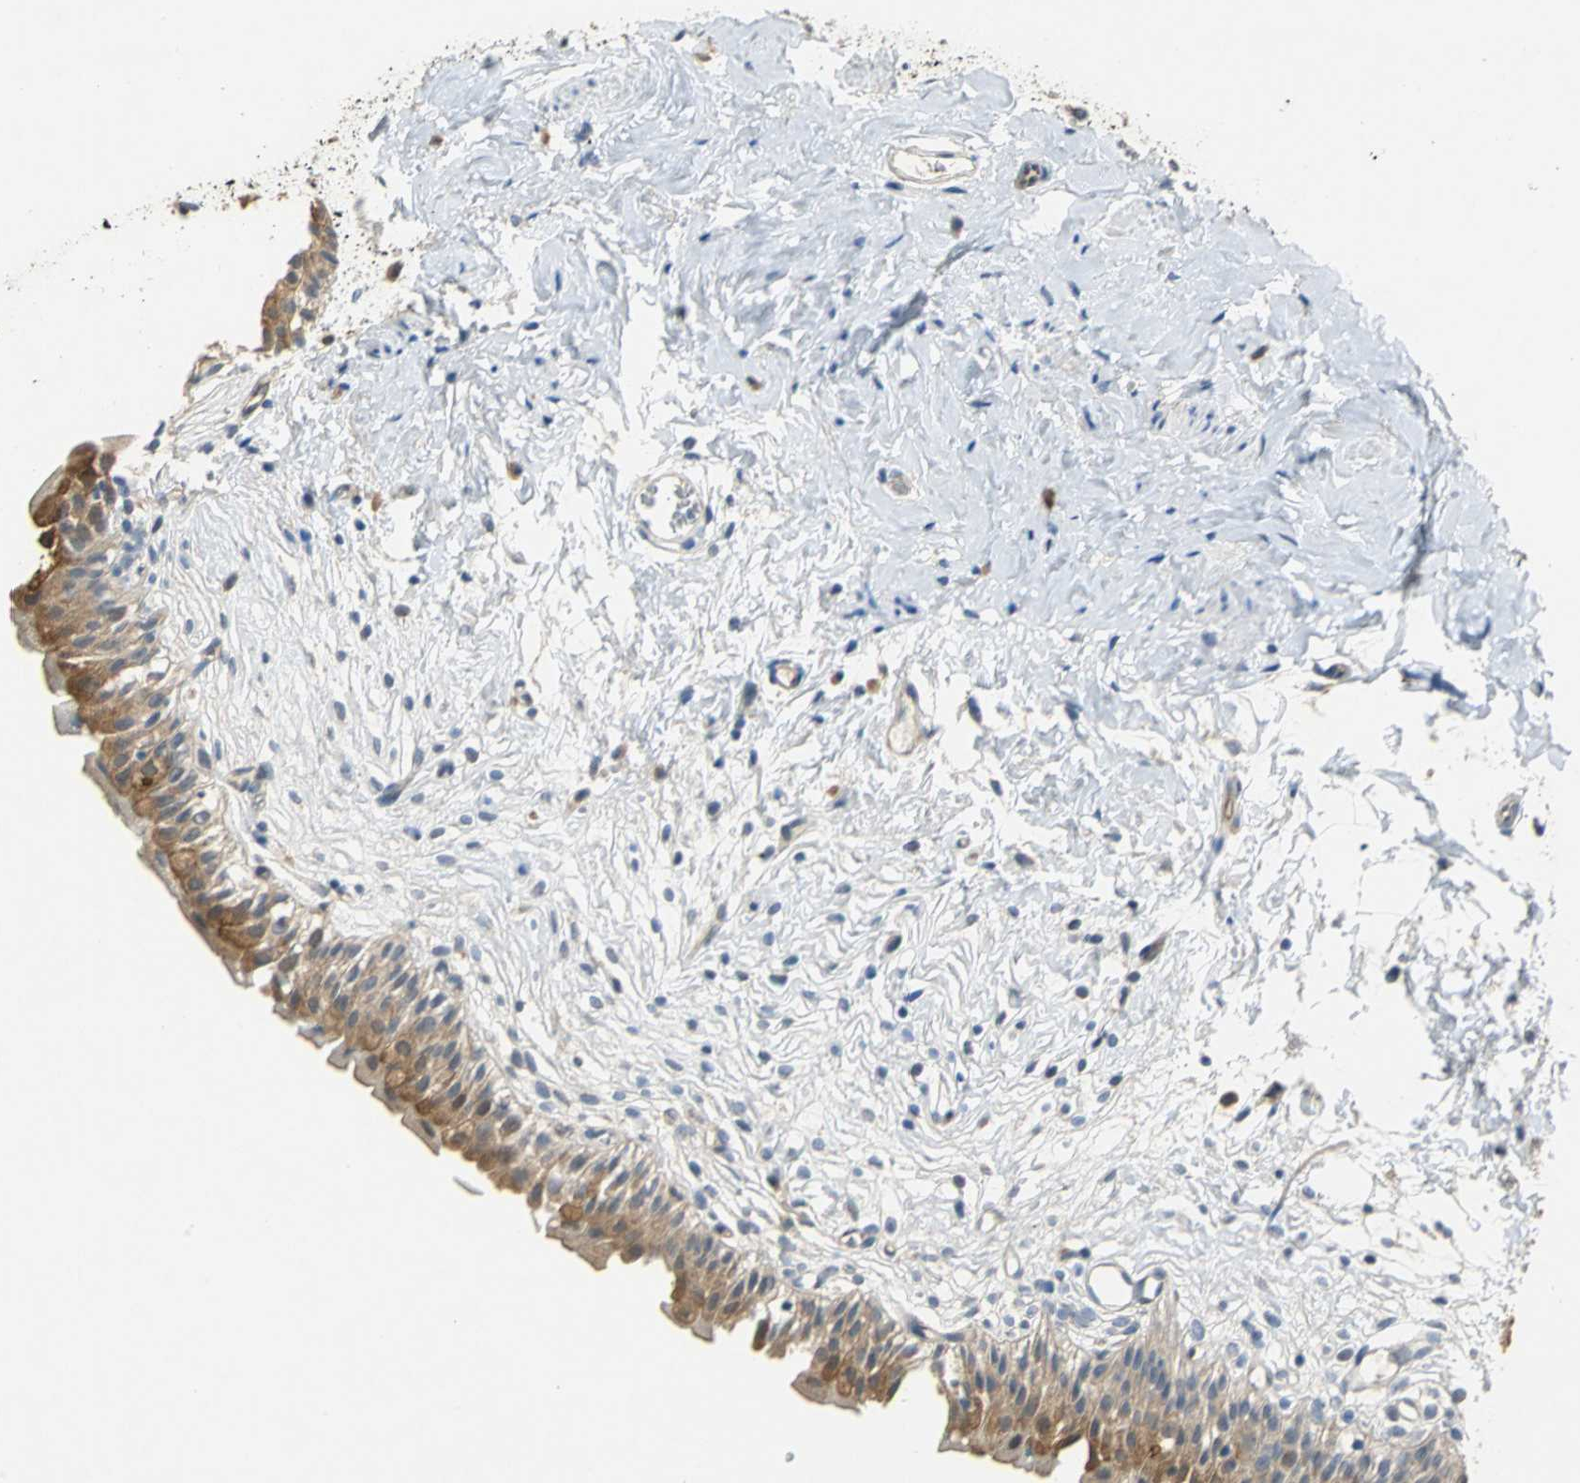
{"staining": {"intensity": "strong", "quantity": "25%-75%", "location": "cytoplasmic/membranous"}, "tissue": "urinary bladder", "cell_type": "Urothelial cells", "image_type": "normal", "snomed": [{"axis": "morphology", "description": "Normal tissue, NOS"}, {"axis": "topography", "description": "Urinary bladder"}], "caption": "Urothelial cells display strong cytoplasmic/membranous expression in approximately 25%-75% of cells in normal urinary bladder.", "gene": "IL17RB", "patient": {"sex": "female", "age": 80}}